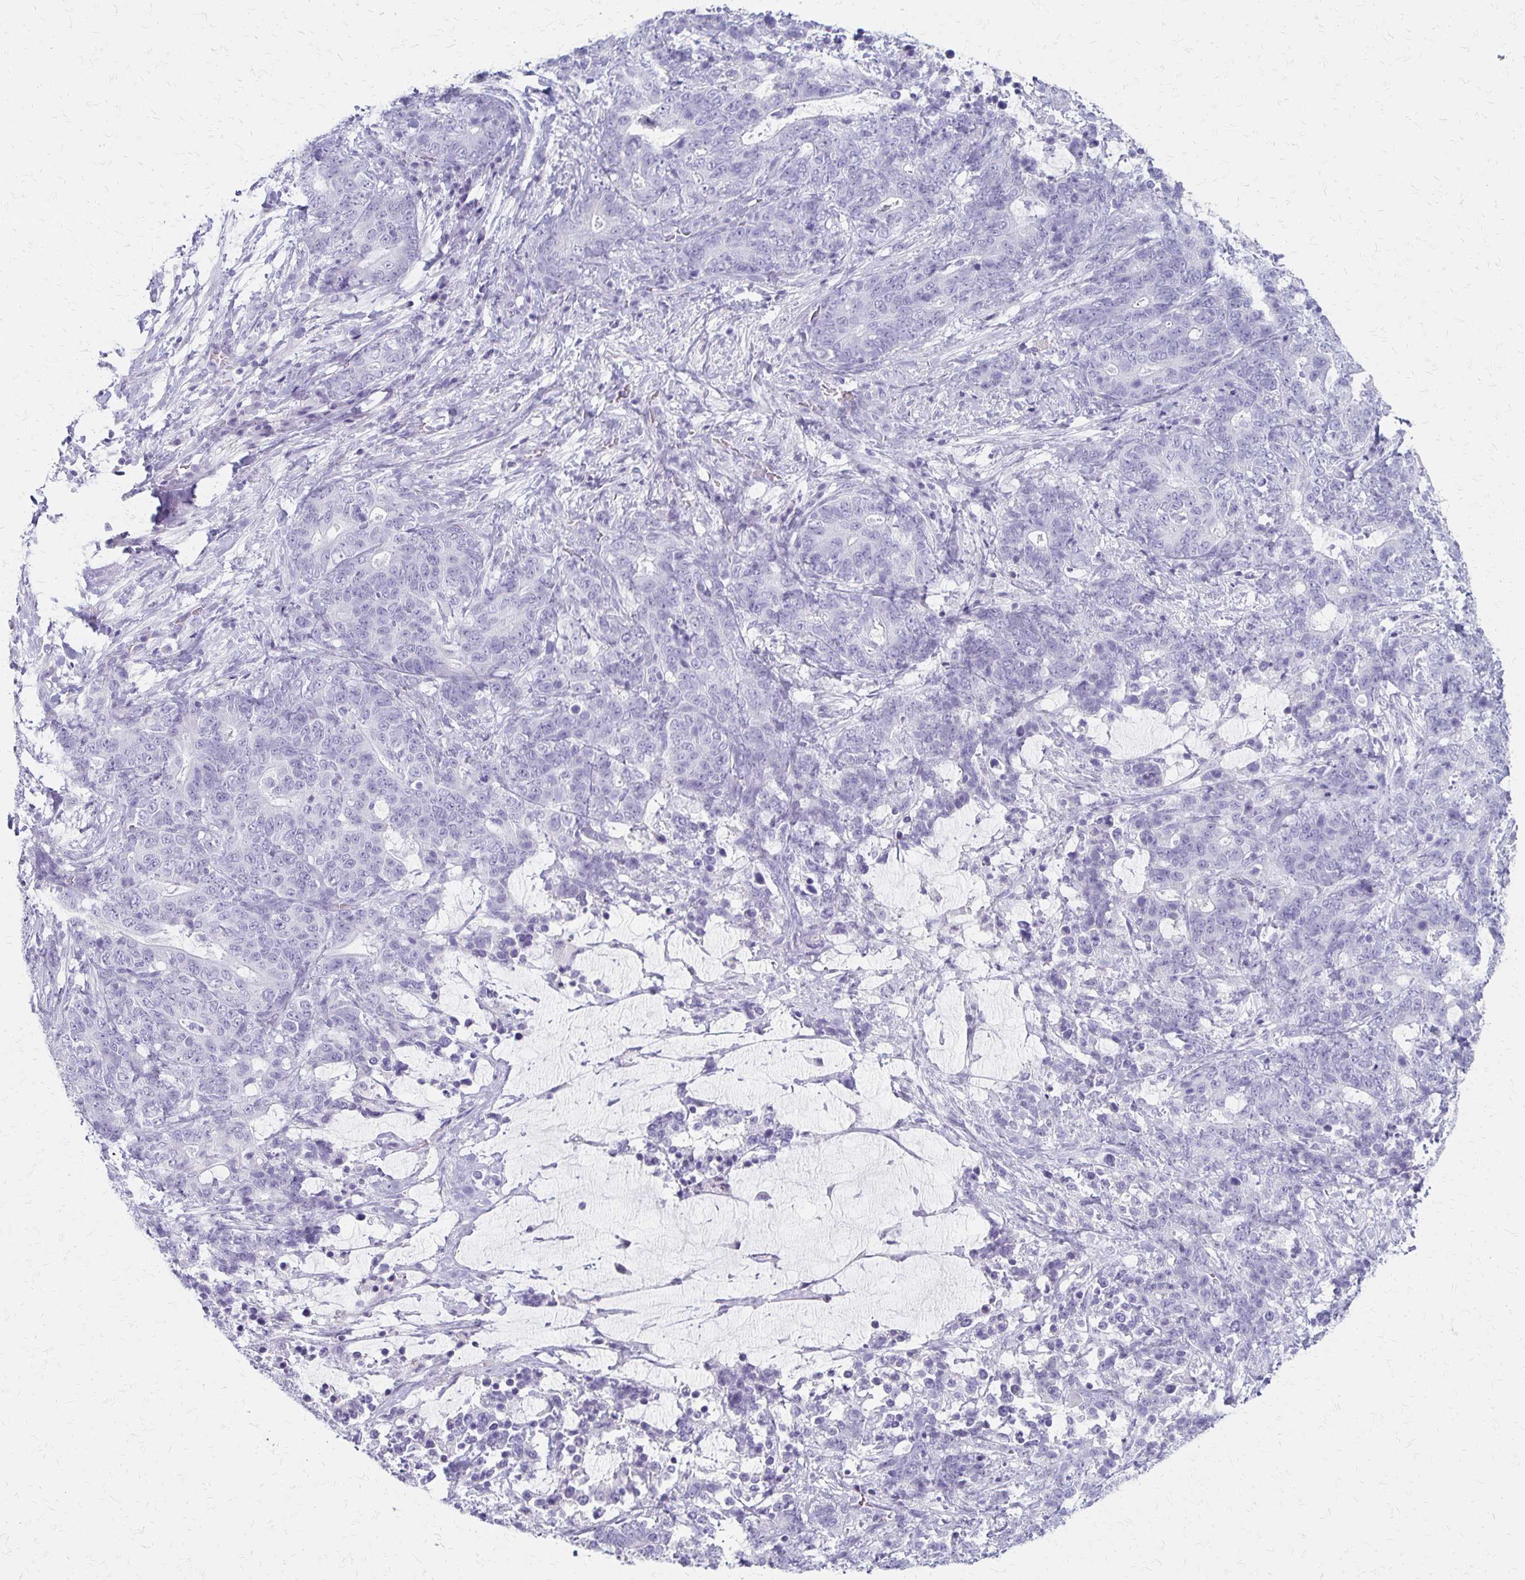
{"staining": {"intensity": "negative", "quantity": "none", "location": "none"}, "tissue": "stomach cancer", "cell_type": "Tumor cells", "image_type": "cancer", "snomed": [{"axis": "morphology", "description": "Normal tissue, NOS"}, {"axis": "morphology", "description": "Adenocarcinoma, NOS"}, {"axis": "topography", "description": "Stomach"}], "caption": "Immunohistochemical staining of human stomach cancer (adenocarcinoma) shows no significant positivity in tumor cells.", "gene": "IVL", "patient": {"sex": "female", "age": 64}}